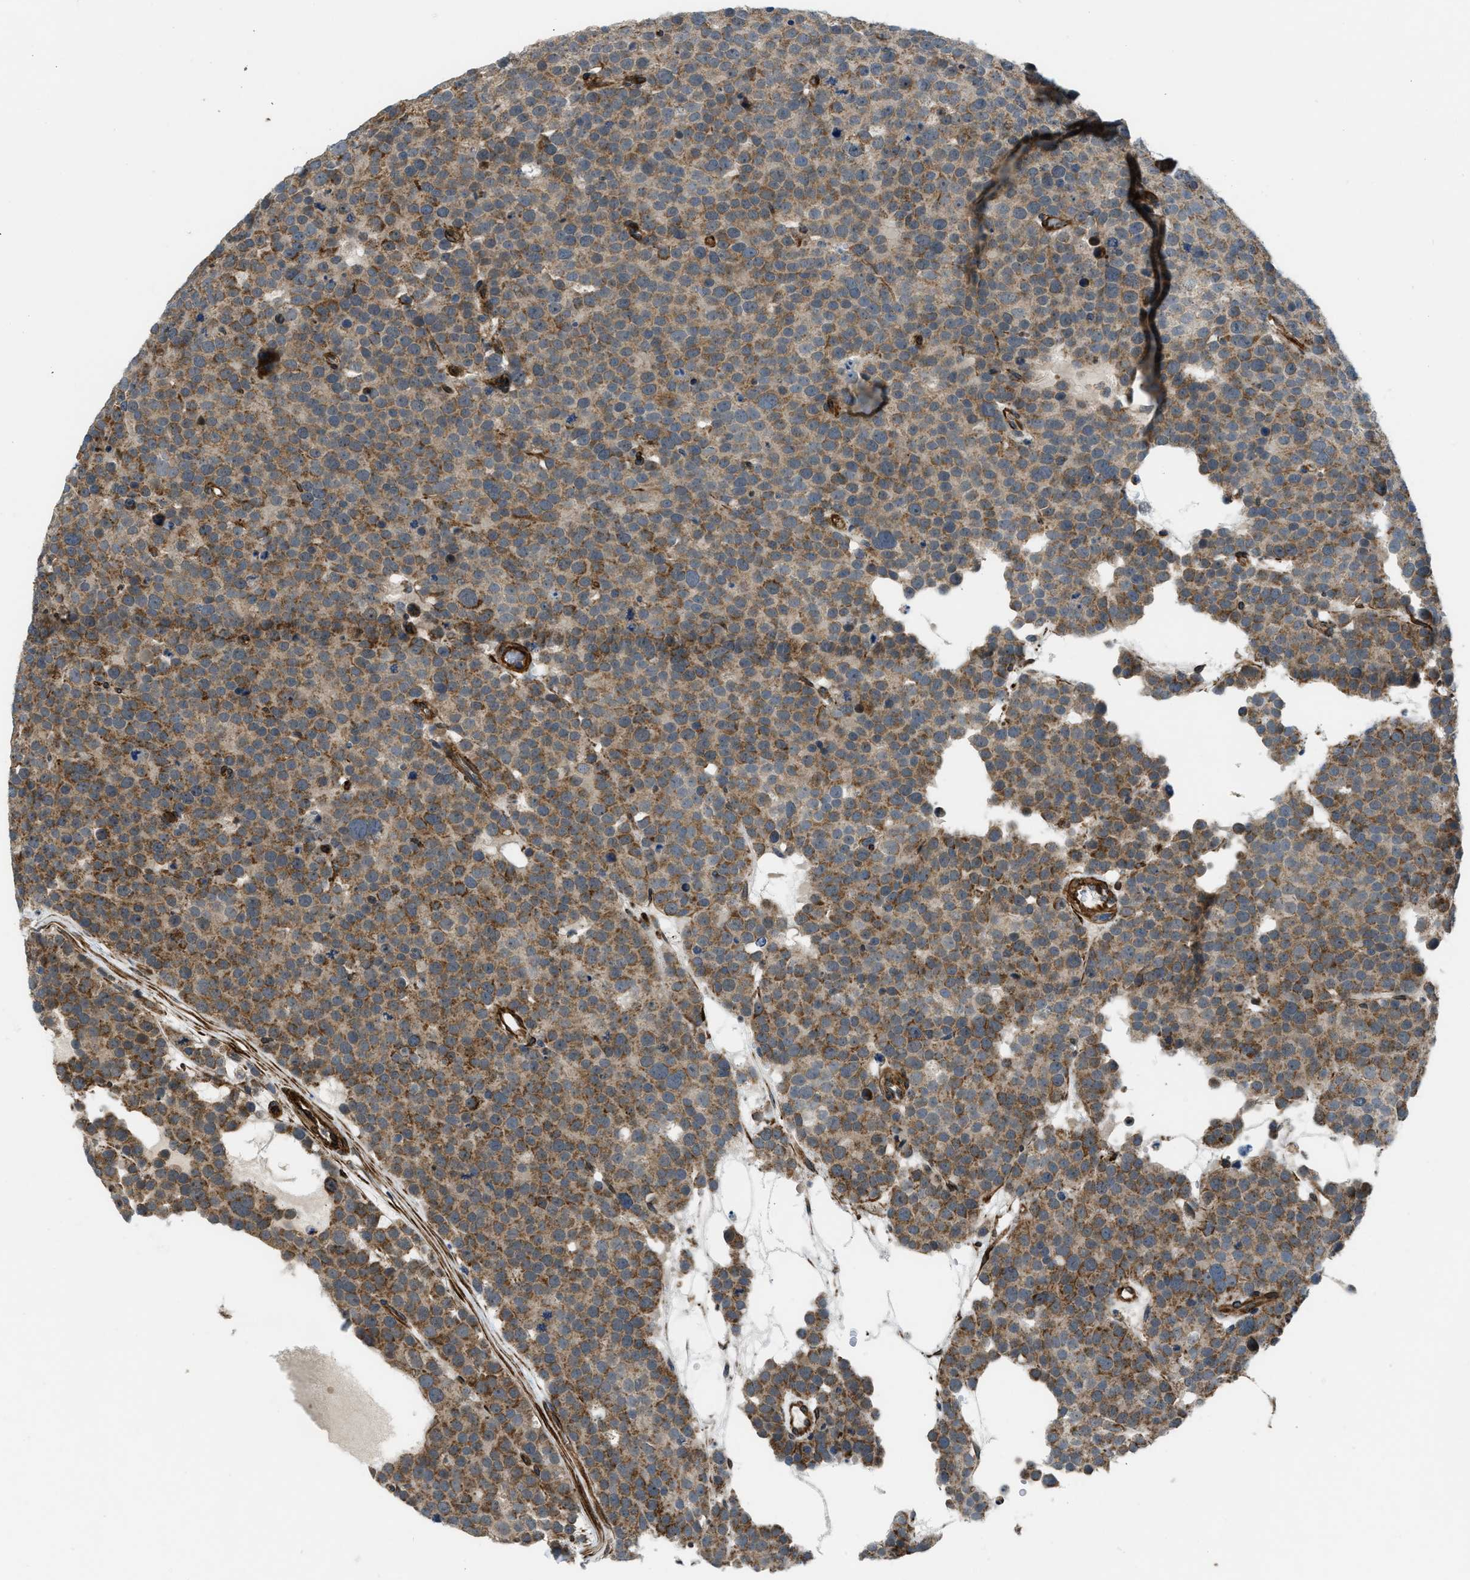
{"staining": {"intensity": "moderate", "quantity": ">75%", "location": "cytoplasmic/membranous"}, "tissue": "testis cancer", "cell_type": "Tumor cells", "image_type": "cancer", "snomed": [{"axis": "morphology", "description": "Seminoma, NOS"}, {"axis": "topography", "description": "Testis"}], "caption": "The immunohistochemical stain labels moderate cytoplasmic/membranous positivity in tumor cells of testis cancer (seminoma) tissue.", "gene": "GSDME", "patient": {"sex": "male", "age": 71}}